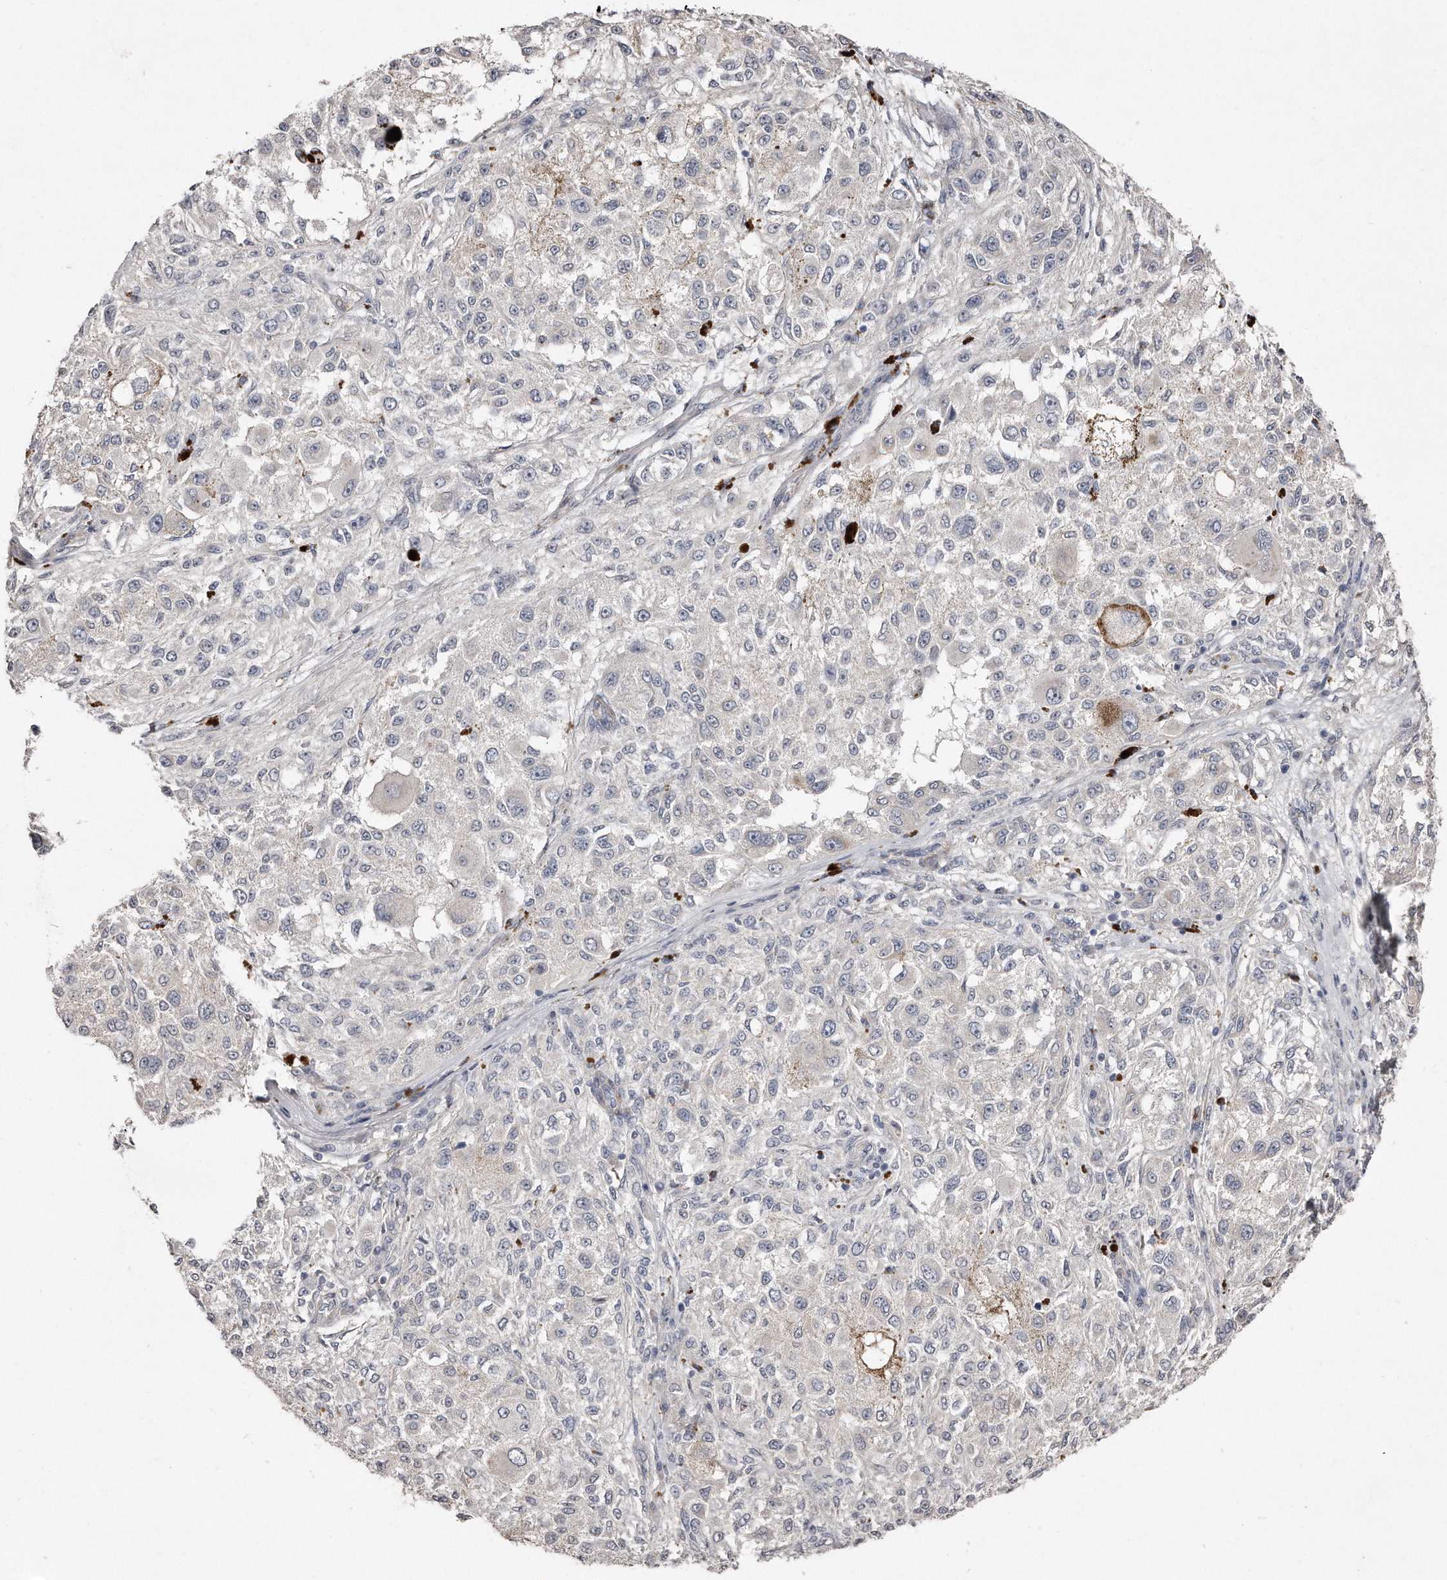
{"staining": {"intensity": "negative", "quantity": "none", "location": "none"}, "tissue": "melanoma", "cell_type": "Tumor cells", "image_type": "cancer", "snomed": [{"axis": "morphology", "description": "Necrosis, NOS"}, {"axis": "morphology", "description": "Malignant melanoma, NOS"}, {"axis": "topography", "description": "Skin"}], "caption": "Tumor cells are negative for brown protein staining in melanoma.", "gene": "LMOD1", "patient": {"sex": "female", "age": 87}}